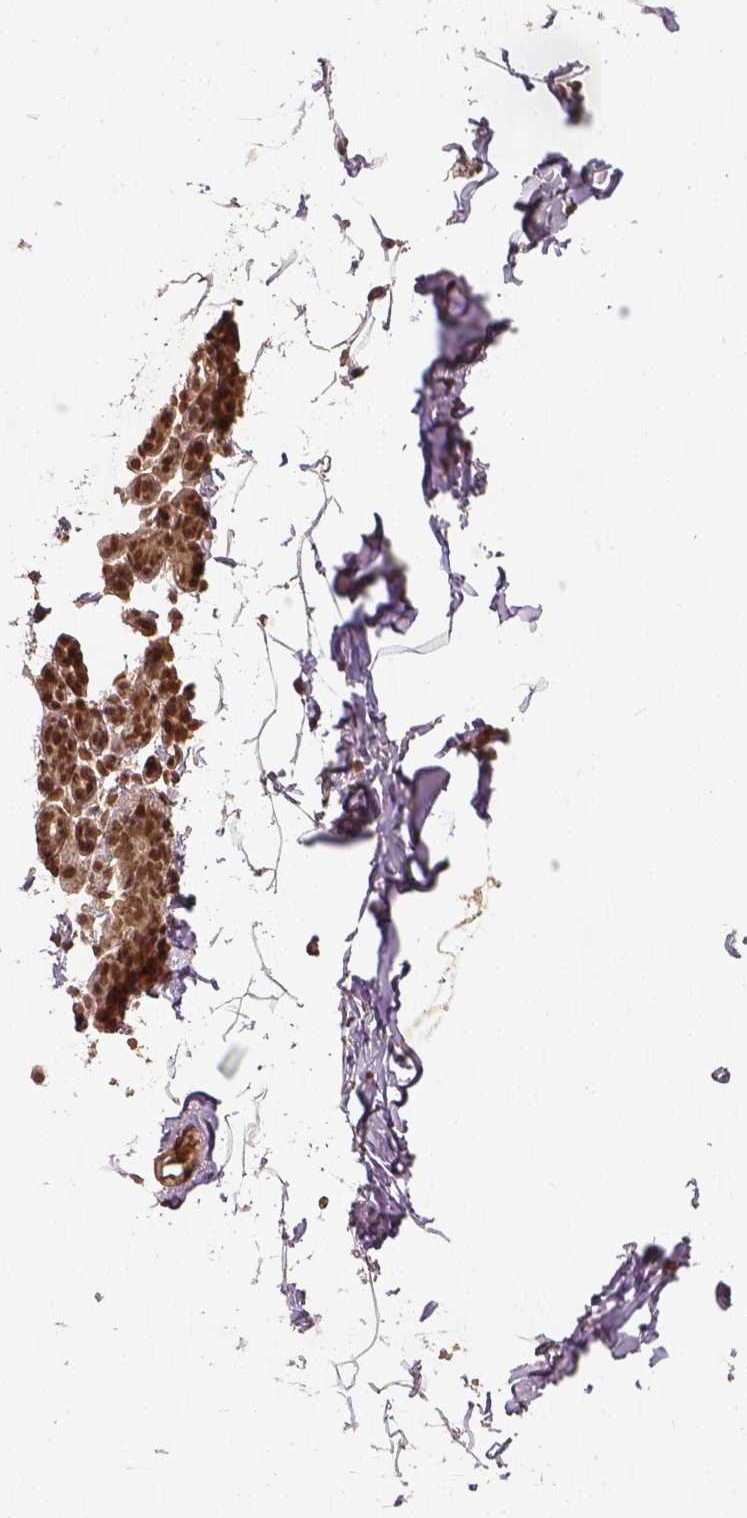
{"staining": {"intensity": "moderate", "quantity": ">75%", "location": "nuclear"}, "tissue": "breast", "cell_type": "Adipocytes", "image_type": "normal", "snomed": [{"axis": "morphology", "description": "Normal tissue, NOS"}, {"axis": "topography", "description": "Breast"}], "caption": "Immunohistochemistry histopathology image of unremarkable breast: breast stained using IHC demonstrates medium levels of moderate protein expression localized specifically in the nuclear of adipocytes, appearing as a nuclear brown color.", "gene": "BANF1", "patient": {"sex": "female", "age": 32}}